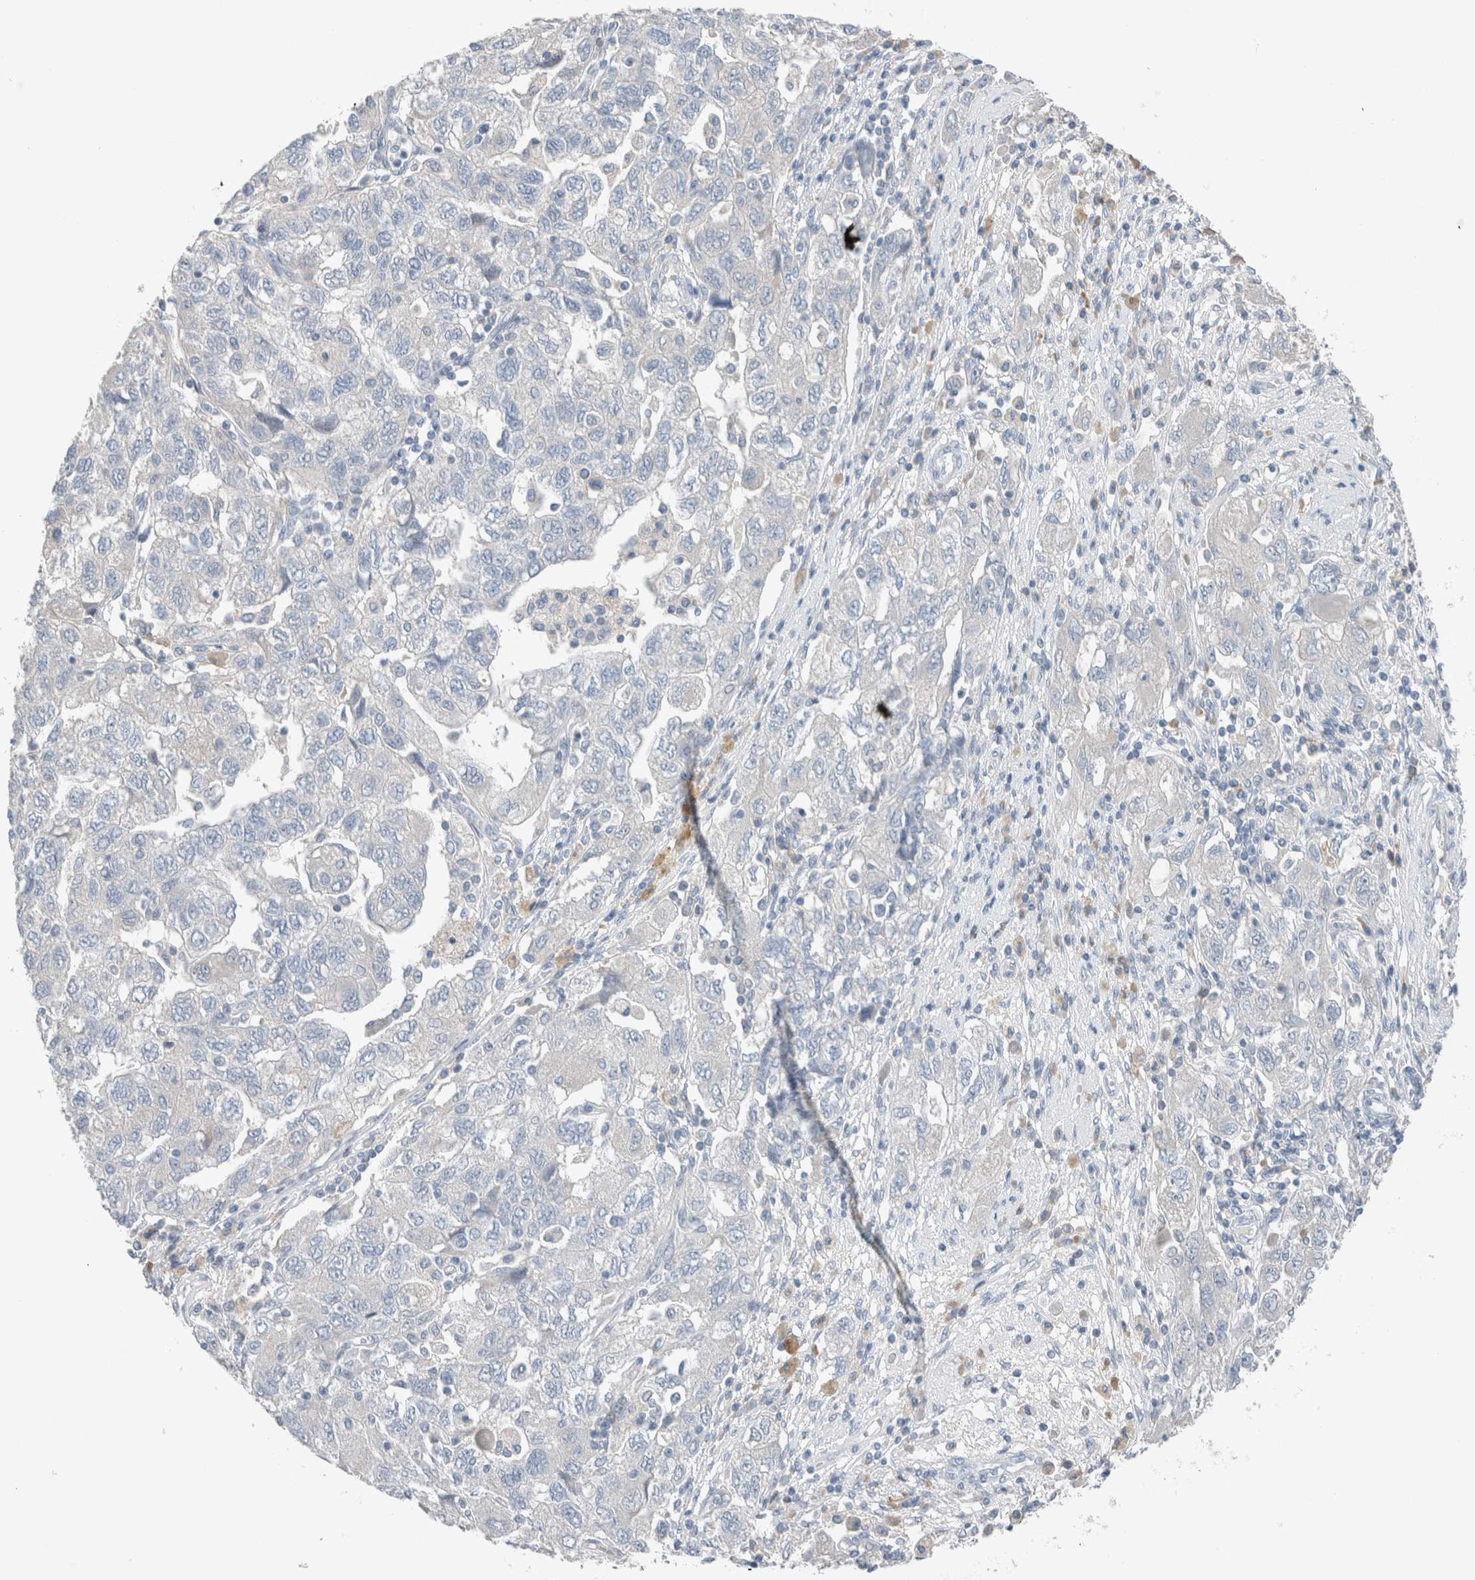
{"staining": {"intensity": "negative", "quantity": "none", "location": "none"}, "tissue": "ovarian cancer", "cell_type": "Tumor cells", "image_type": "cancer", "snomed": [{"axis": "morphology", "description": "Carcinoma, NOS"}, {"axis": "morphology", "description": "Cystadenocarcinoma, serous, NOS"}, {"axis": "topography", "description": "Ovary"}], "caption": "Ovarian carcinoma stained for a protein using immunohistochemistry reveals no positivity tumor cells.", "gene": "DUOX1", "patient": {"sex": "female", "age": 69}}